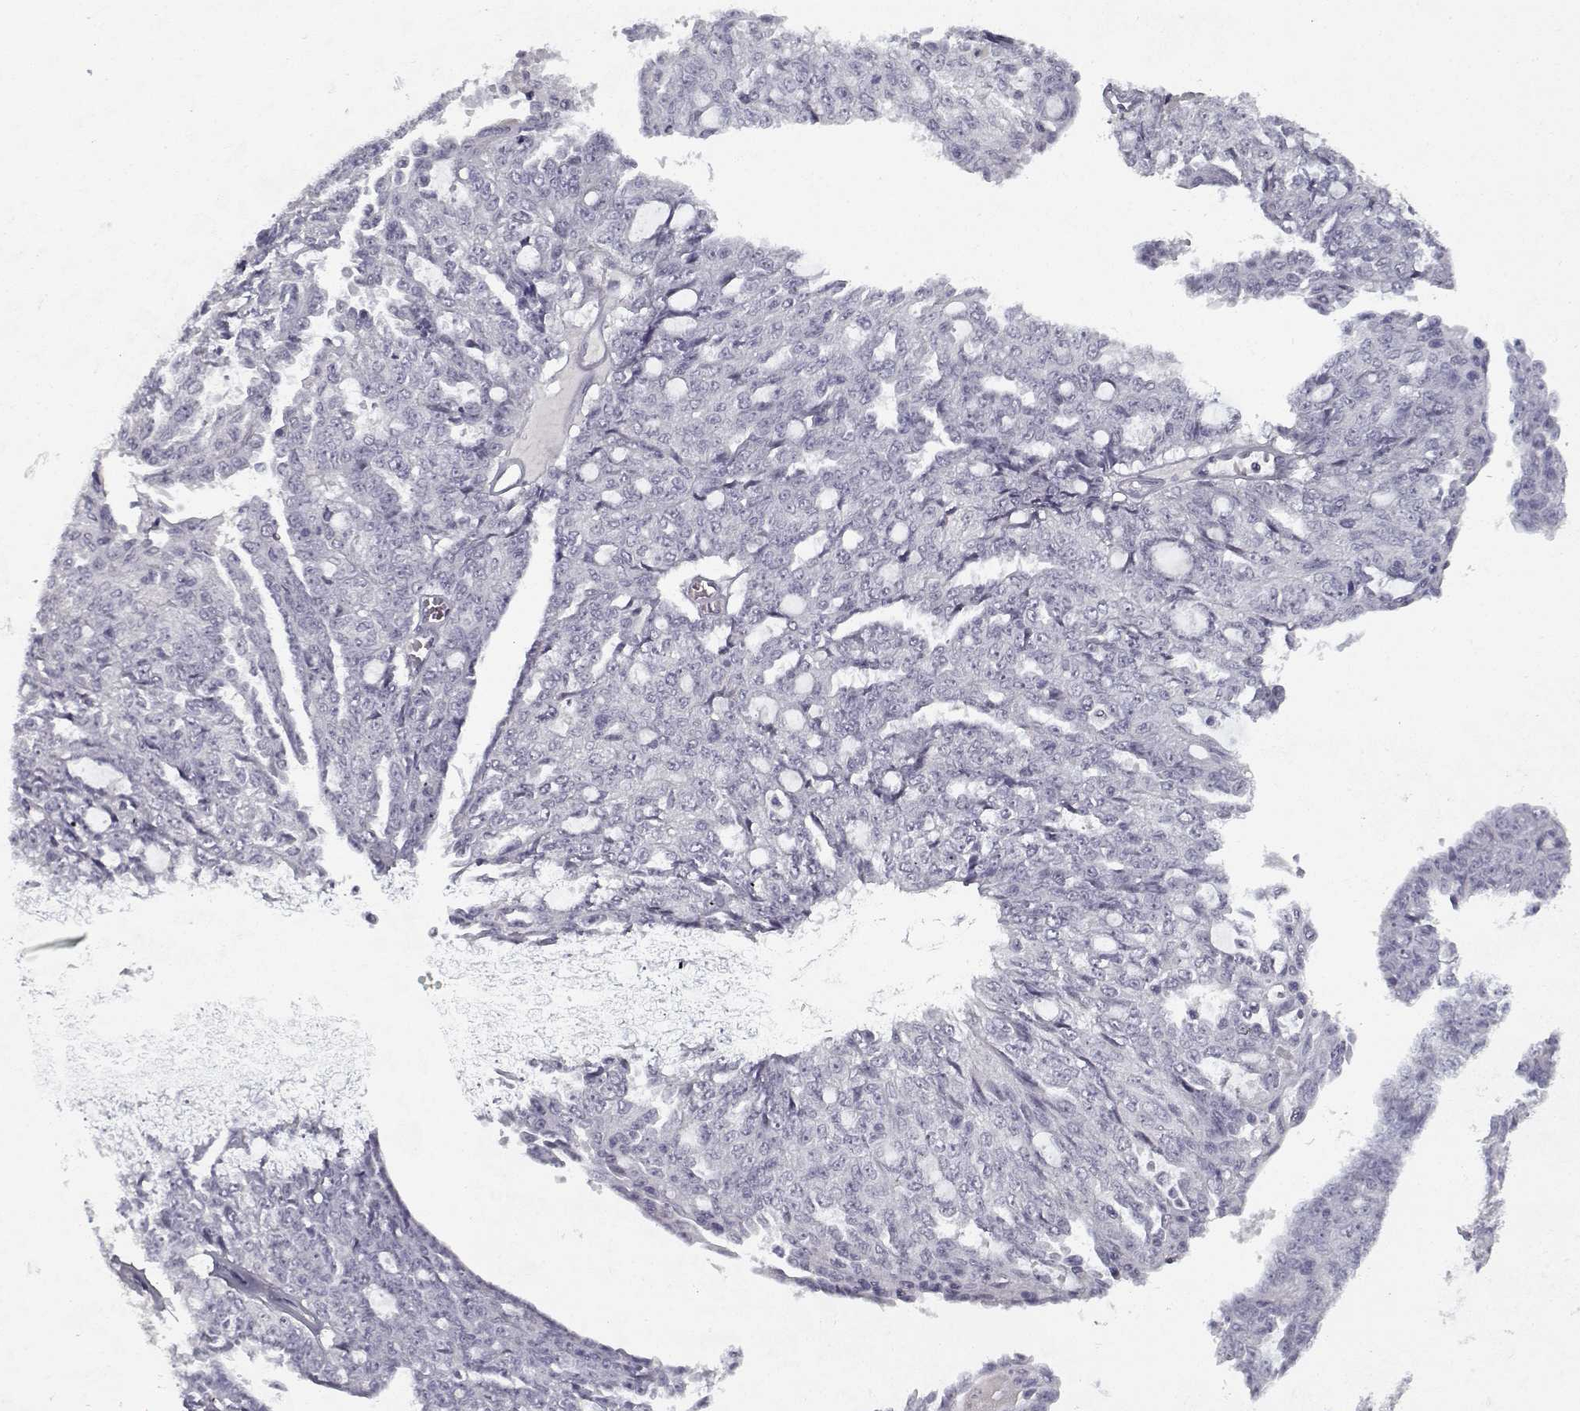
{"staining": {"intensity": "negative", "quantity": "none", "location": "none"}, "tissue": "ovarian cancer", "cell_type": "Tumor cells", "image_type": "cancer", "snomed": [{"axis": "morphology", "description": "Cystadenocarcinoma, serous, NOS"}, {"axis": "topography", "description": "Ovary"}], "caption": "This is a image of IHC staining of ovarian cancer, which shows no positivity in tumor cells.", "gene": "GAD2", "patient": {"sex": "female", "age": 71}}